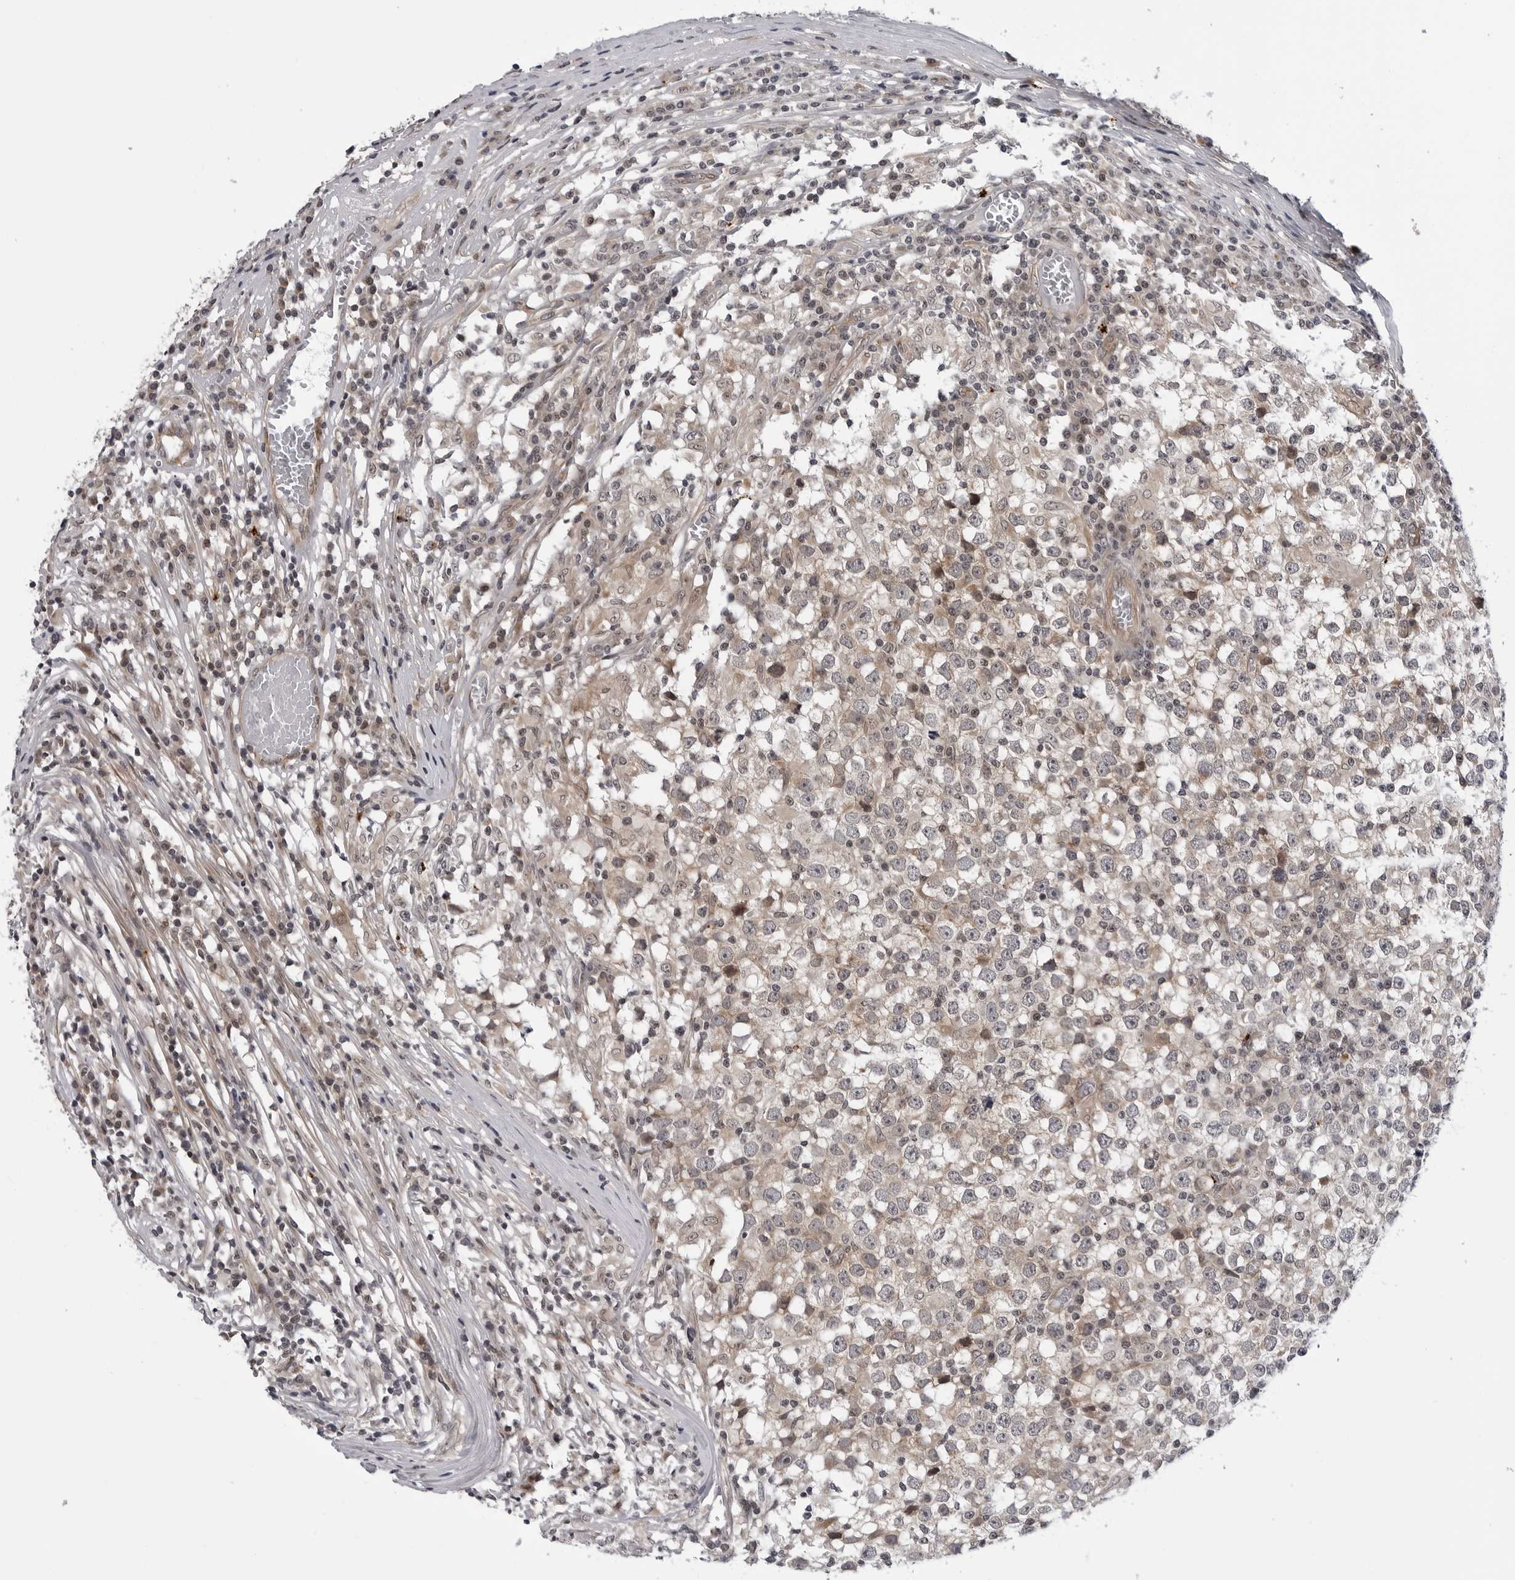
{"staining": {"intensity": "negative", "quantity": "none", "location": "none"}, "tissue": "testis cancer", "cell_type": "Tumor cells", "image_type": "cancer", "snomed": [{"axis": "morphology", "description": "Seminoma, NOS"}, {"axis": "topography", "description": "Testis"}], "caption": "Immunohistochemistry (IHC) of testis cancer exhibits no positivity in tumor cells.", "gene": "KIAA1614", "patient": {"sex": "male", "age": 65}}